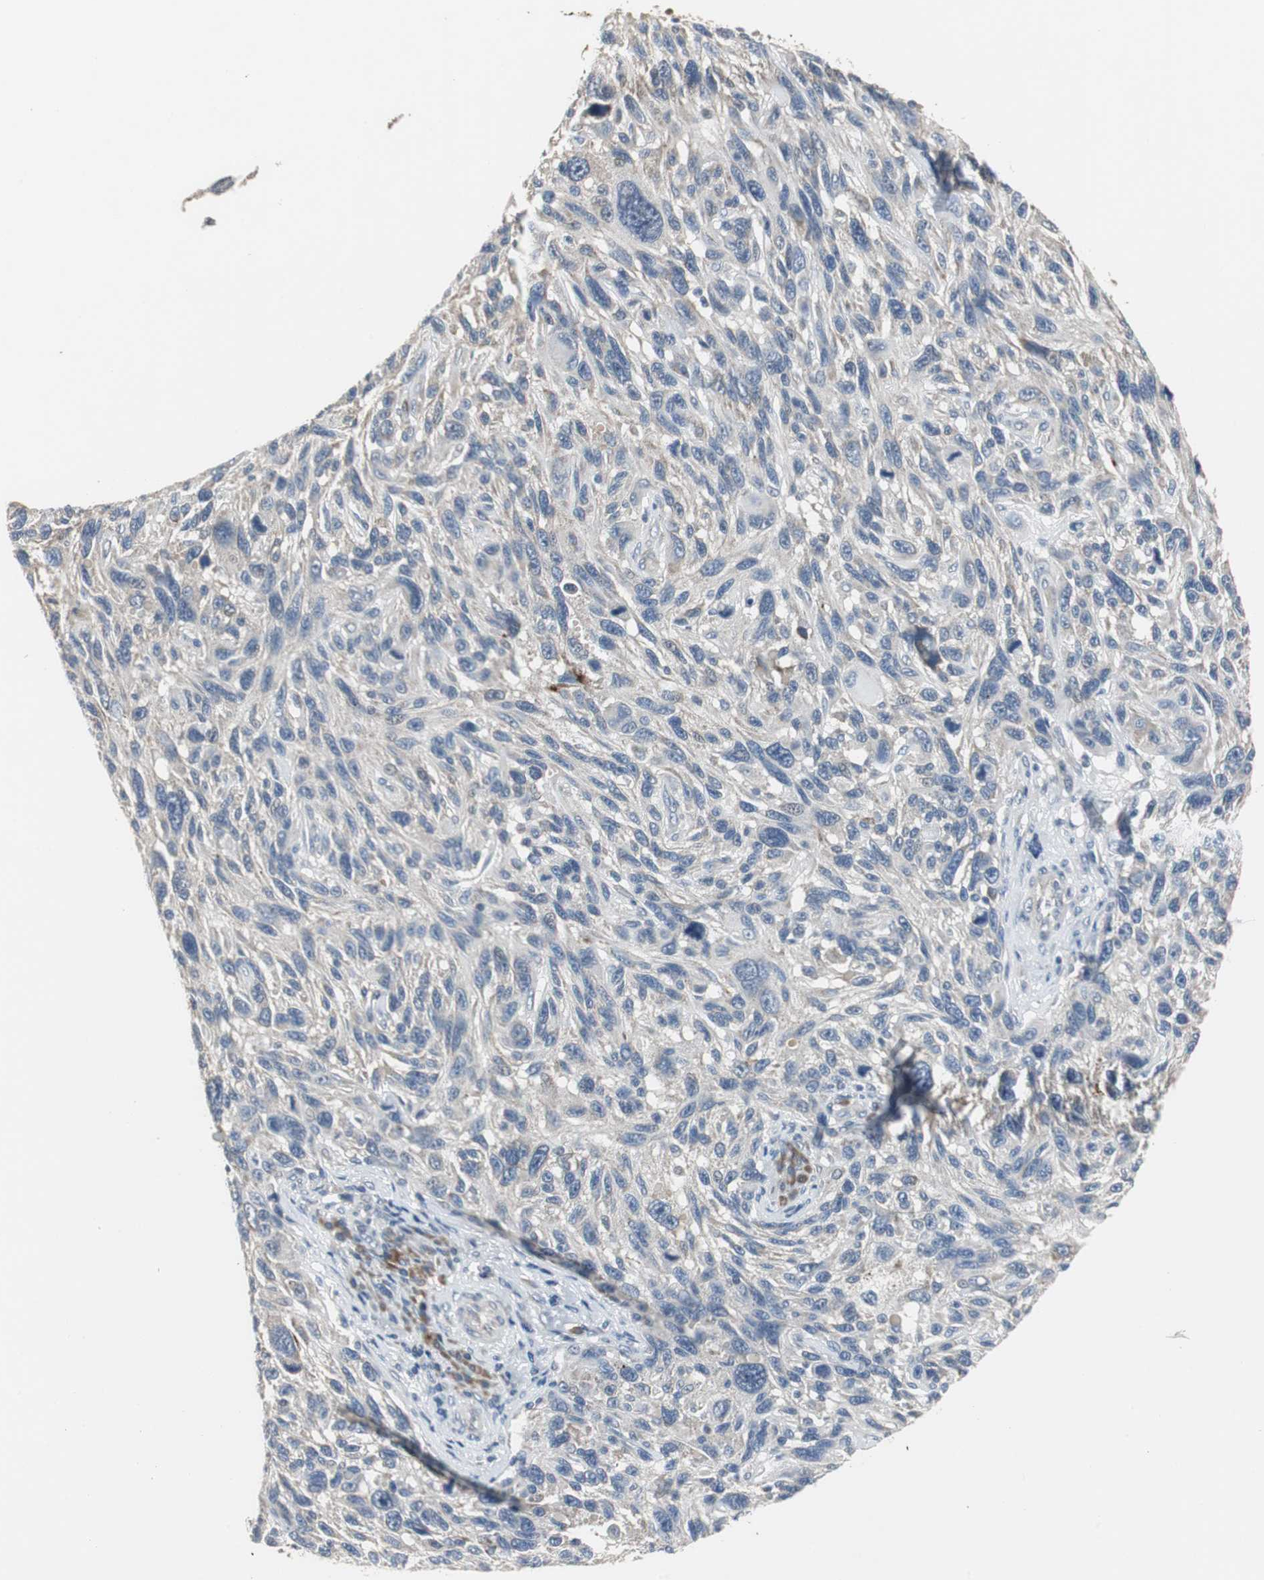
{"staining": {"intensity": "negative", "quantity": "none", "location": "none"}, "tissue": "melanoma", "cell_type": "Tumor cells", "image_type": "cancer", "snomed": [{"axis": "morphology", "description": "Malignant melanoma, NOS"}, {"axis": "topography", "description": "Skin"}], "caption": "This is a micrograph of immunohistochemistry (IHC) staining of malignant melanoma, which shows no staining in tumor cells.", "gene": "MYT1", "patient": {"sex": "male", "age": 53}}